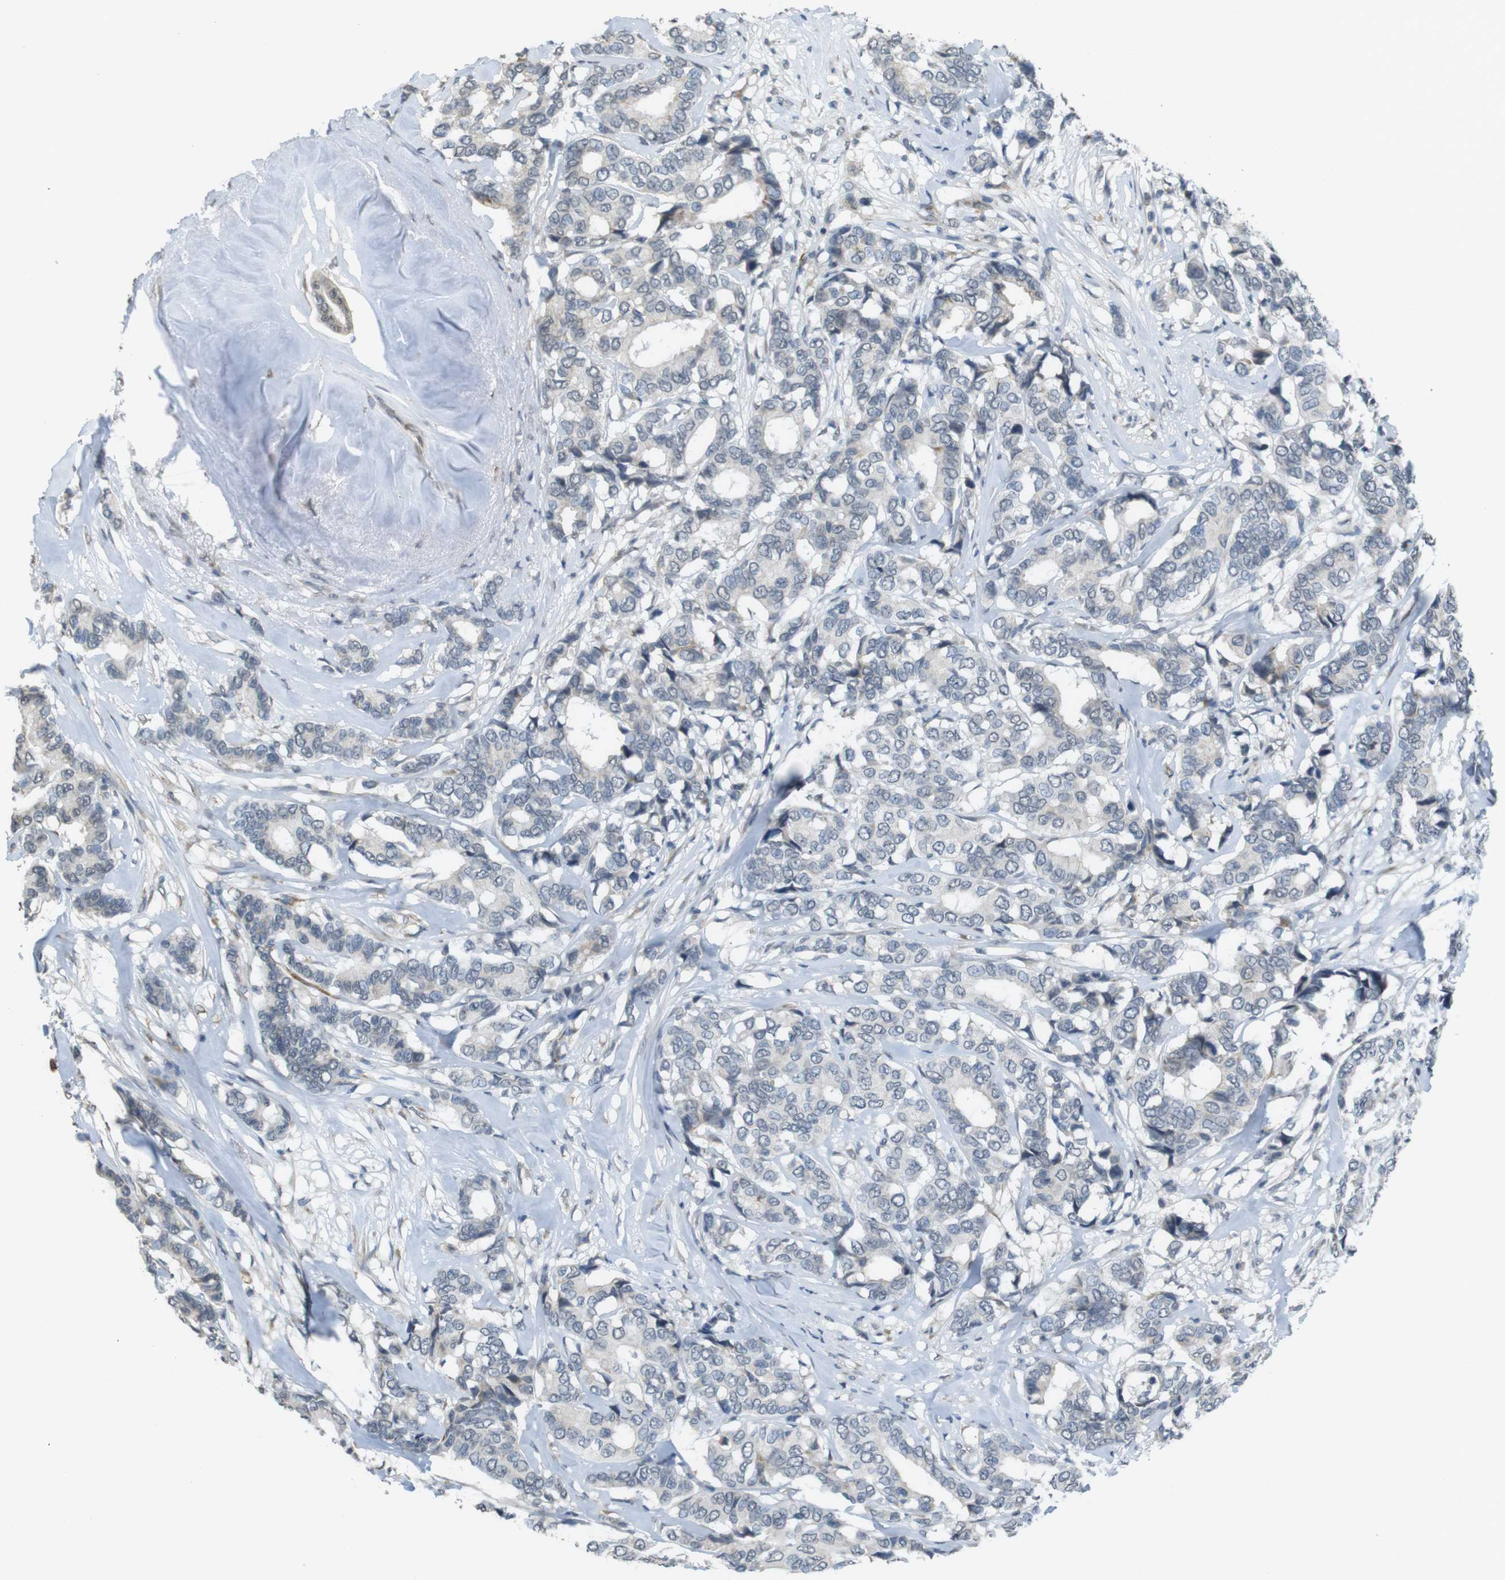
{"staining": {"intensity": "negative", "quantity": "none", "location": "none"}, "tissue": "breast cancer", "cell_type": "Tumor cells", "image_type": "cancer", "snomed": [{"axis": "morphology", "description": "Duct carcinoma"}, {"axis": "topography", "description": "Breast"}], "caption": "Immunohistochemical staining of breast cancer (intraductal carcinoma) exhibits no significant staining in tumor cells.", "gene": "FZD10", "patient": {"sex": "female", "age": 87}}